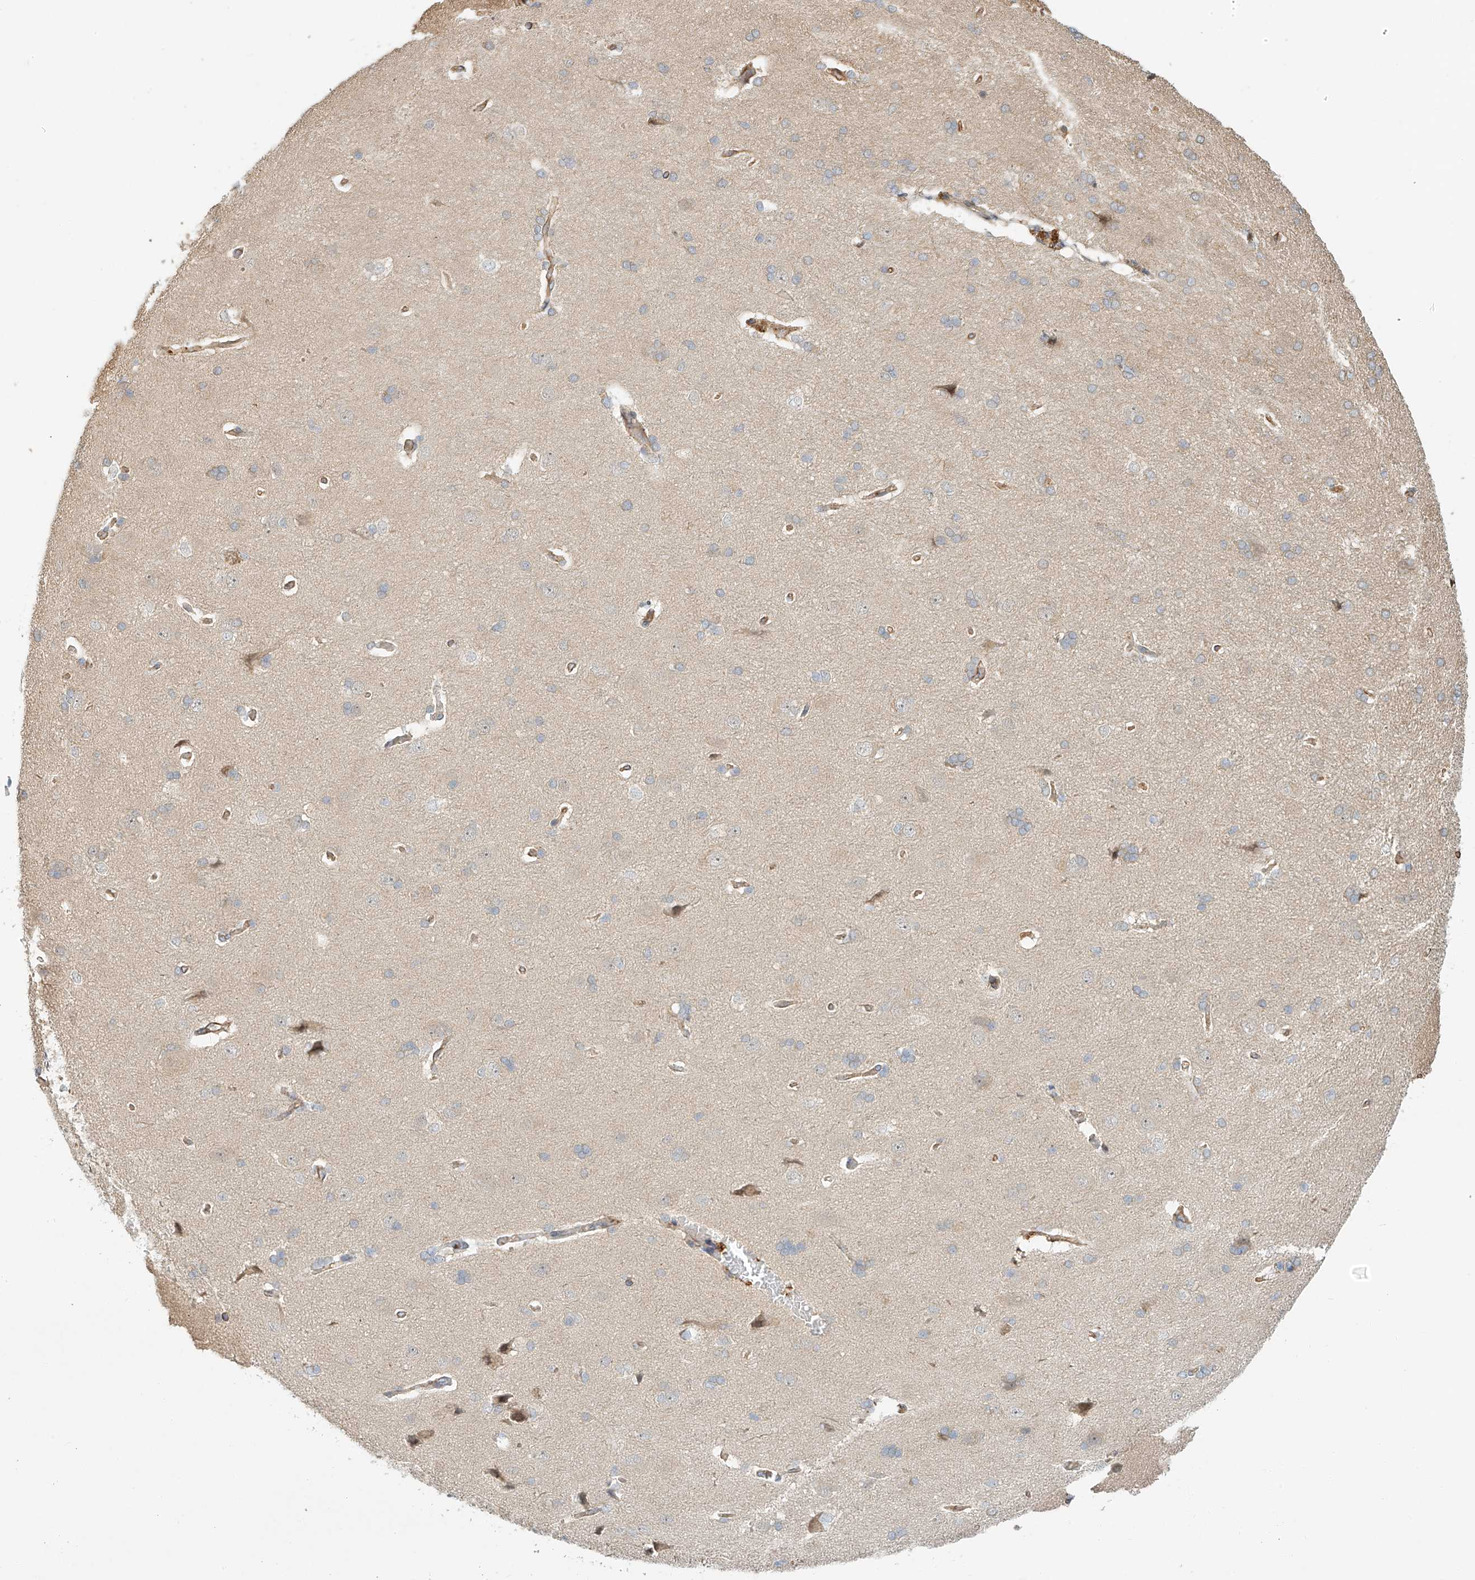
{"staining": {"intensity": "moderate", "quantity": ">75%", "location": "cytoplasmic/membranous"}, "tissue": "cerebral cortex", "cell_type": "Endothelial cells", "image_type": "normal", "snomed": [{"axis": "morphology", "description": "Normal tissue, NOS"}, {"axis": "topography", "description": "Cerebral cortex"}], "caption": "A photomicrograph showing moderate cytoplasmic/membranous staining in about >75% of endothelial cells in benign cerebral cortex, as visualized by brown immunohistochemical staining.", "gene": "CSMD3", "patient": {"sex": "male", "age": 62}}